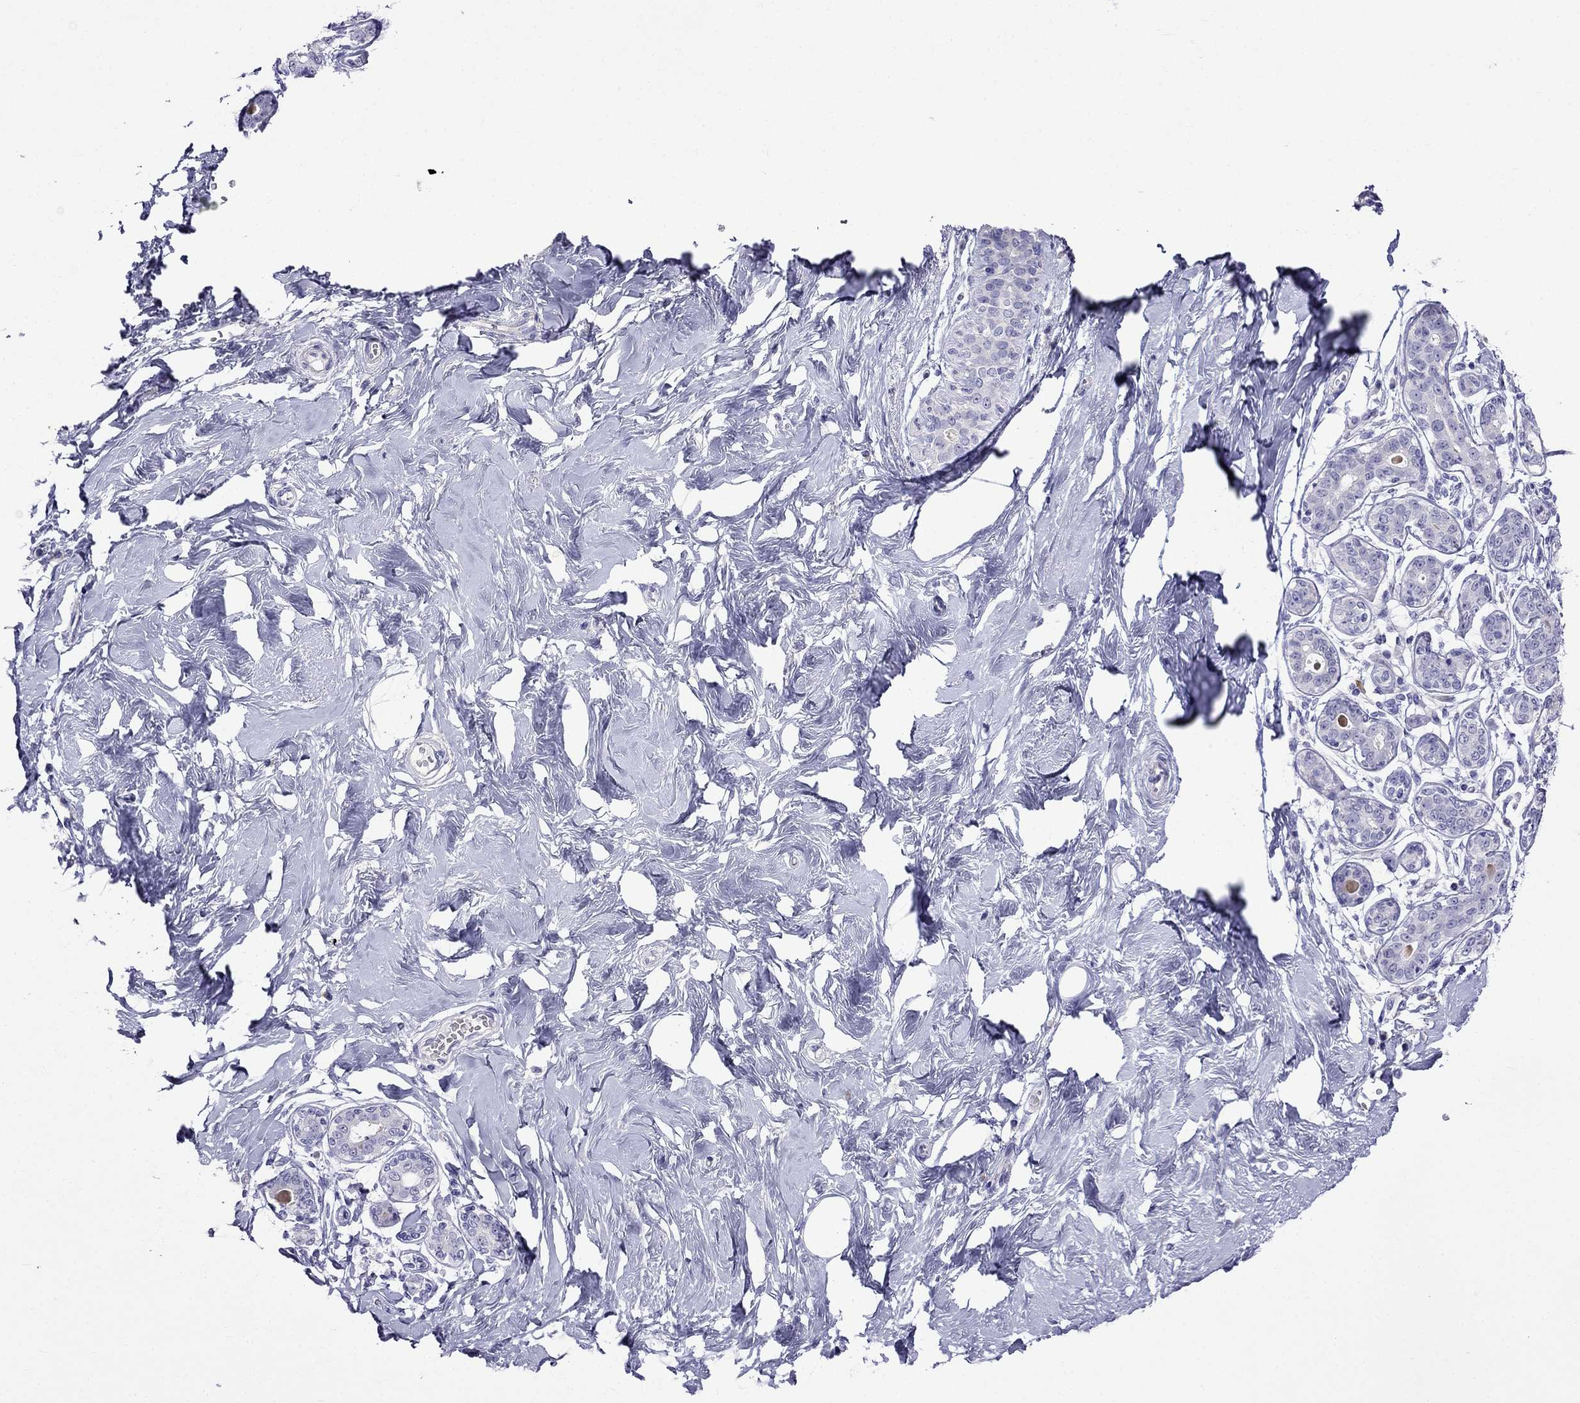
{"staining": {"intensity": "negative", "quantity": "none", "location": "none"}, "tissue": "breast", "cell_type": "Adipocytes", "image_type": "normal", "snomed": [{"axis": "morphology", "description": "Normal tissue, NOS"}, {"axis": "topography", "description": "Skin"}, {"axis": "topography", "description": "Breast"}], "caption": "Adipocytes show no significant protein staining in unremarkable breast. (IHC, brightfield microscopy, high magnification).", "gene": "PATE1", "patient": {"sex": "female", "age": 43}}